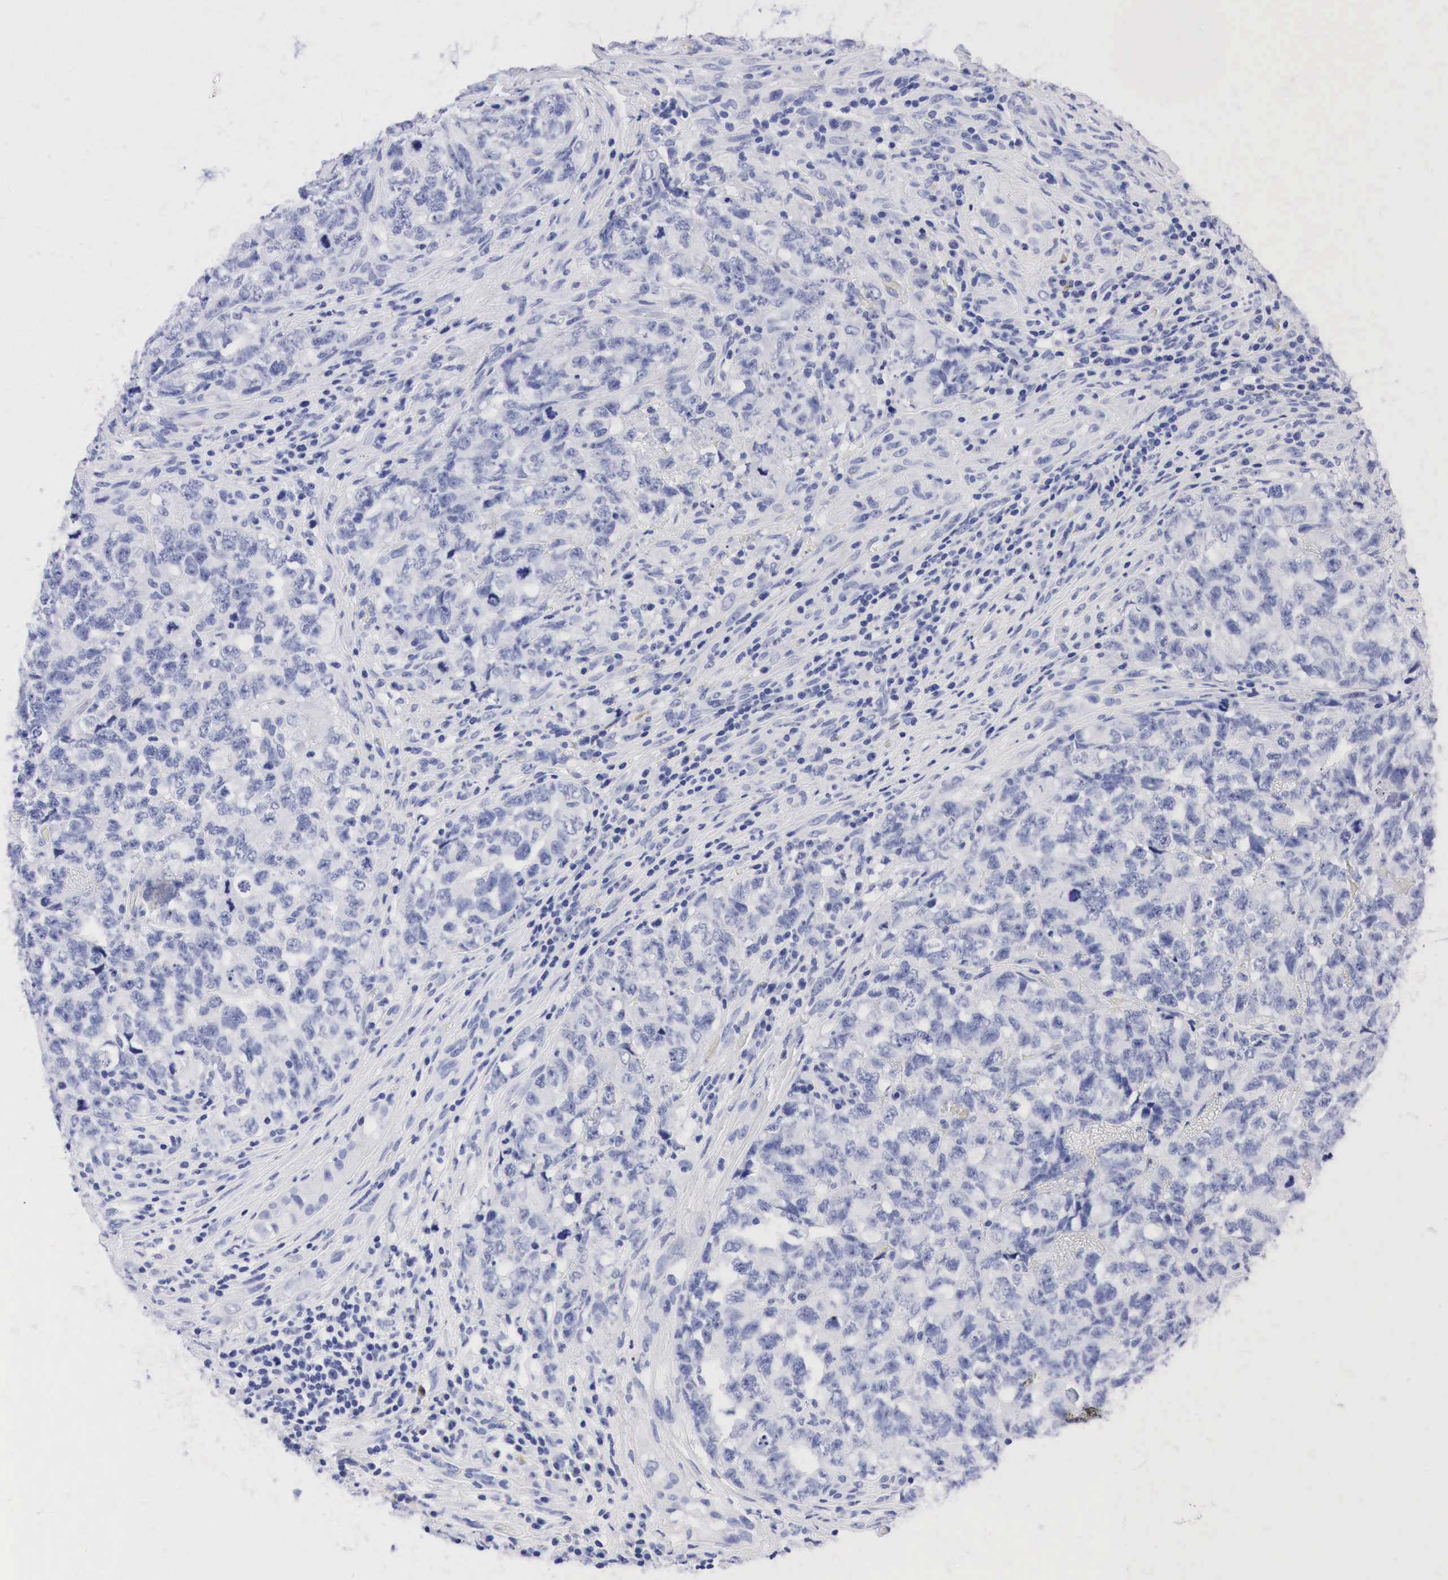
{"staining": {"intensity": "negative", "quantity": "none", "location": "none"}, "tissue": "testis cancer", "cell_type": "Tumor cells", "image_type": "cancer", "snomed": [{"axis": "morphology", "description": "Carcinoma, Embryonal, NOS"}, {"axis": "topography", "description": "Testis"}], "caption": "Testis cancer was stained to show a protein in brown. There is no significant positivity in tumor cells.", "gene": "NKX2-1", "patient": {"sex": "male", "age": 31}}